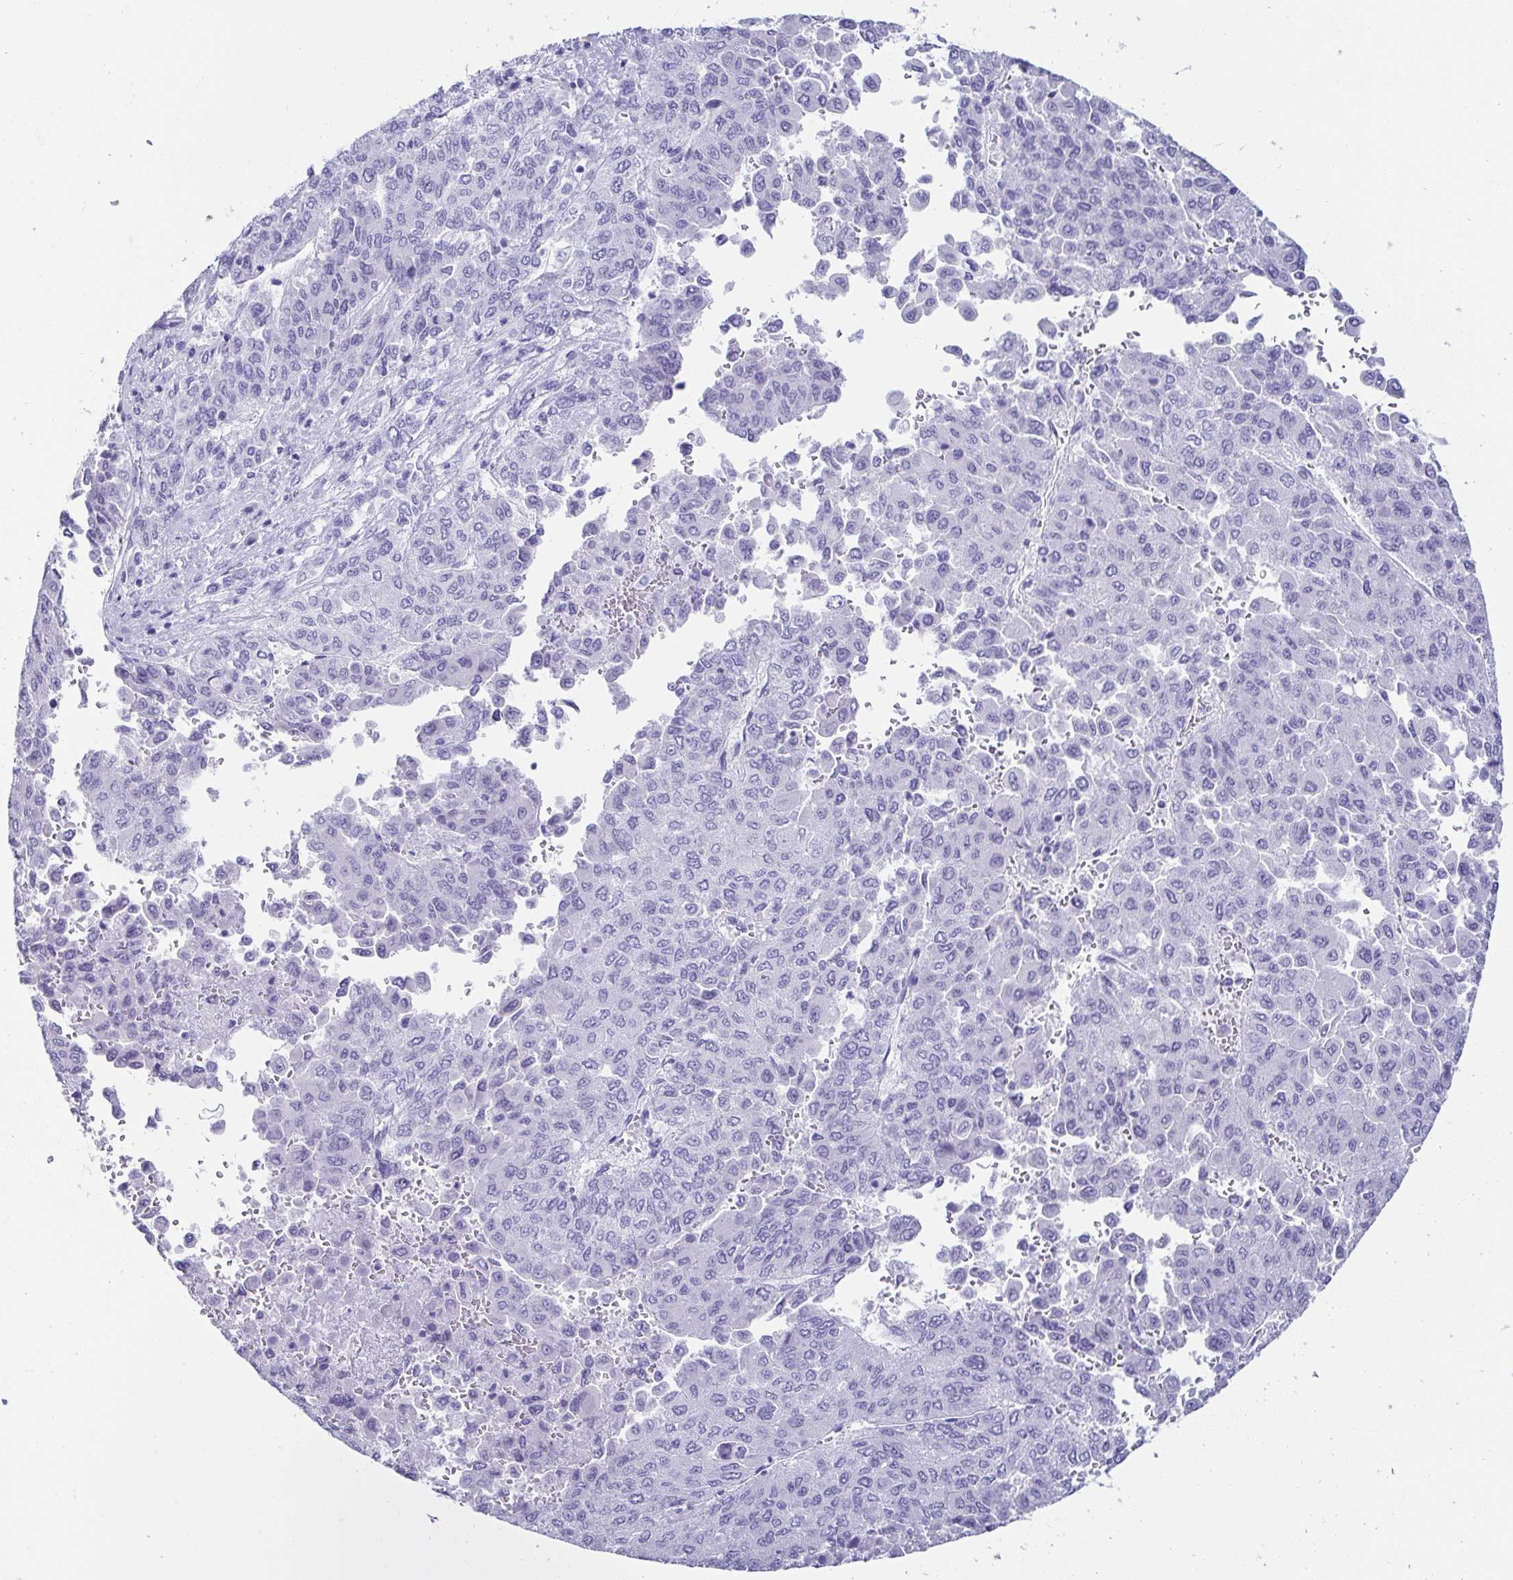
{"staining": {"intensity": "negative", "quantity": "none", "location": "none"}, "tissue": "liver cancer", "cell_type": "Tumor cells", "image_type": "cancer", "snomed": [{"axis": "morphology", "description": "Carcinoma, Hepatocellular, NOS"}, {"axis": "topography", "description": "Liver"}], "caption": "IHC photomicrograph of liver cancer stained for a protein (brown), which demonstrates no positivity in tumor cells. The staining is performed using DAB brown chromogen with nuclei counter-stained in using hematoxylin.", "gene": "CD164L2", "patient": {"sex": "female", "age": 41}}